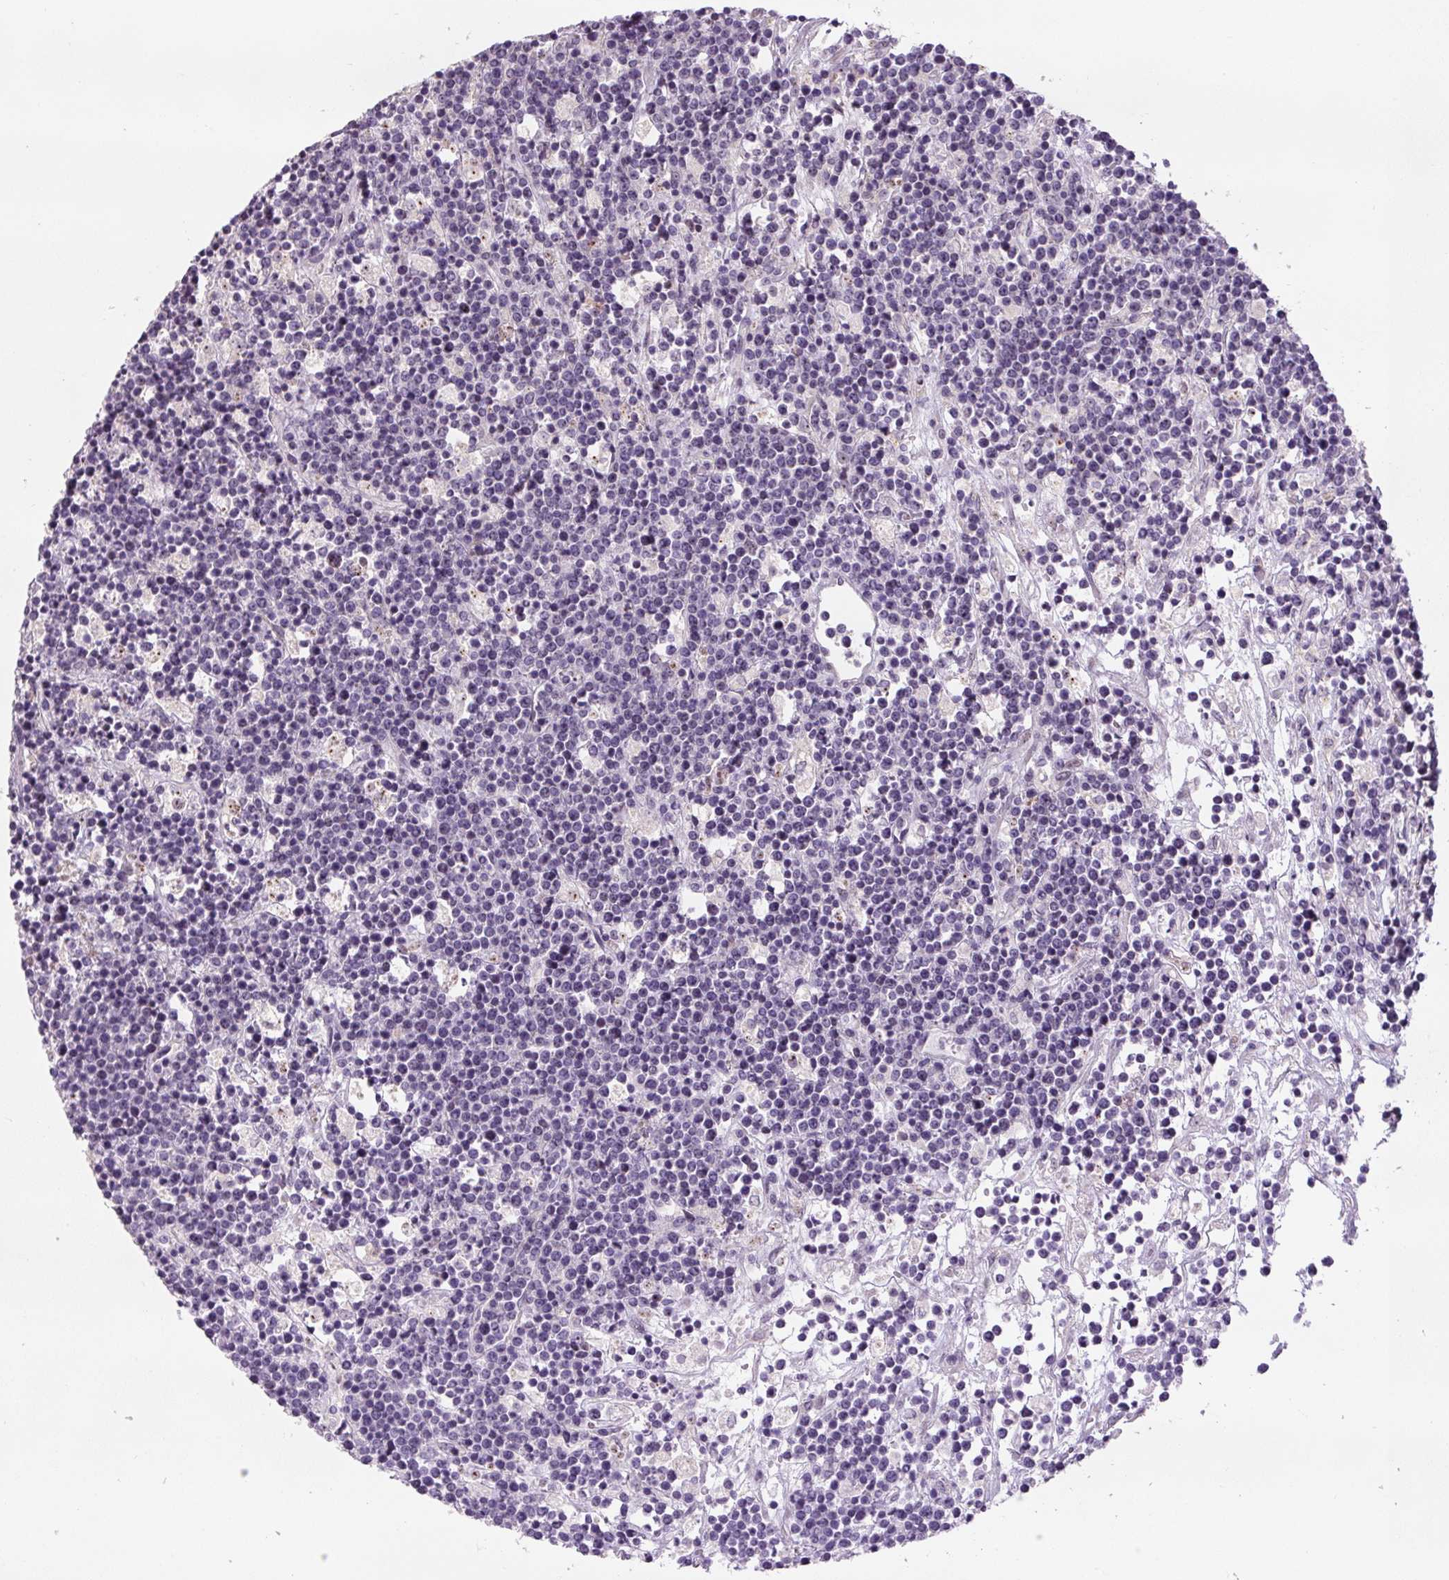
{"staining": {"intensity": "negative", "quantity": "none", "location": "none"}, "tissue": "lymphoma", "cell_type": "Tumor cells", "image_type": "cancer", "snomed": [{"axis": "morphology", "description": "Malignant lymphoma, non-Hodgkin's type, High grade"}, {"axis": "topography", "description": "Ovary"}], "caption": "There is no significant positivity in tumor cells of malignant lymphoma, non-Hodgkin's type (high-grade). The staining was performed using DAB (3,3'-diaminobenzidine) to visualize the protein expression in brown, while the nuclei were stained in blue with hematoxylin (Magnification: 20x).", "gene": "TMEM151B", "patient": {"sex": "female", "age": 56}}